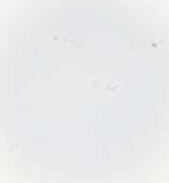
{"staining": {"intensity": "moderate", "quantity": "25%-75%", "location": "nuclear"}, "tissue": "endometrium", "cell_type": "Cells in endometrial stroma", "image_type": "normal", "snomed": [{"axis": "morphology", "description": "Normal tissue, NOS"}, {"axis": "topography", "description": "Endometrium"}], "caption": "Protein expression by immunohistochemistry shows moderate nuclear expression in approximately 25%-75% of cells in endometrial stroma in benign endometrium.", "gene": "DDX5", "patient": {"sex": "female", "age": 57}}